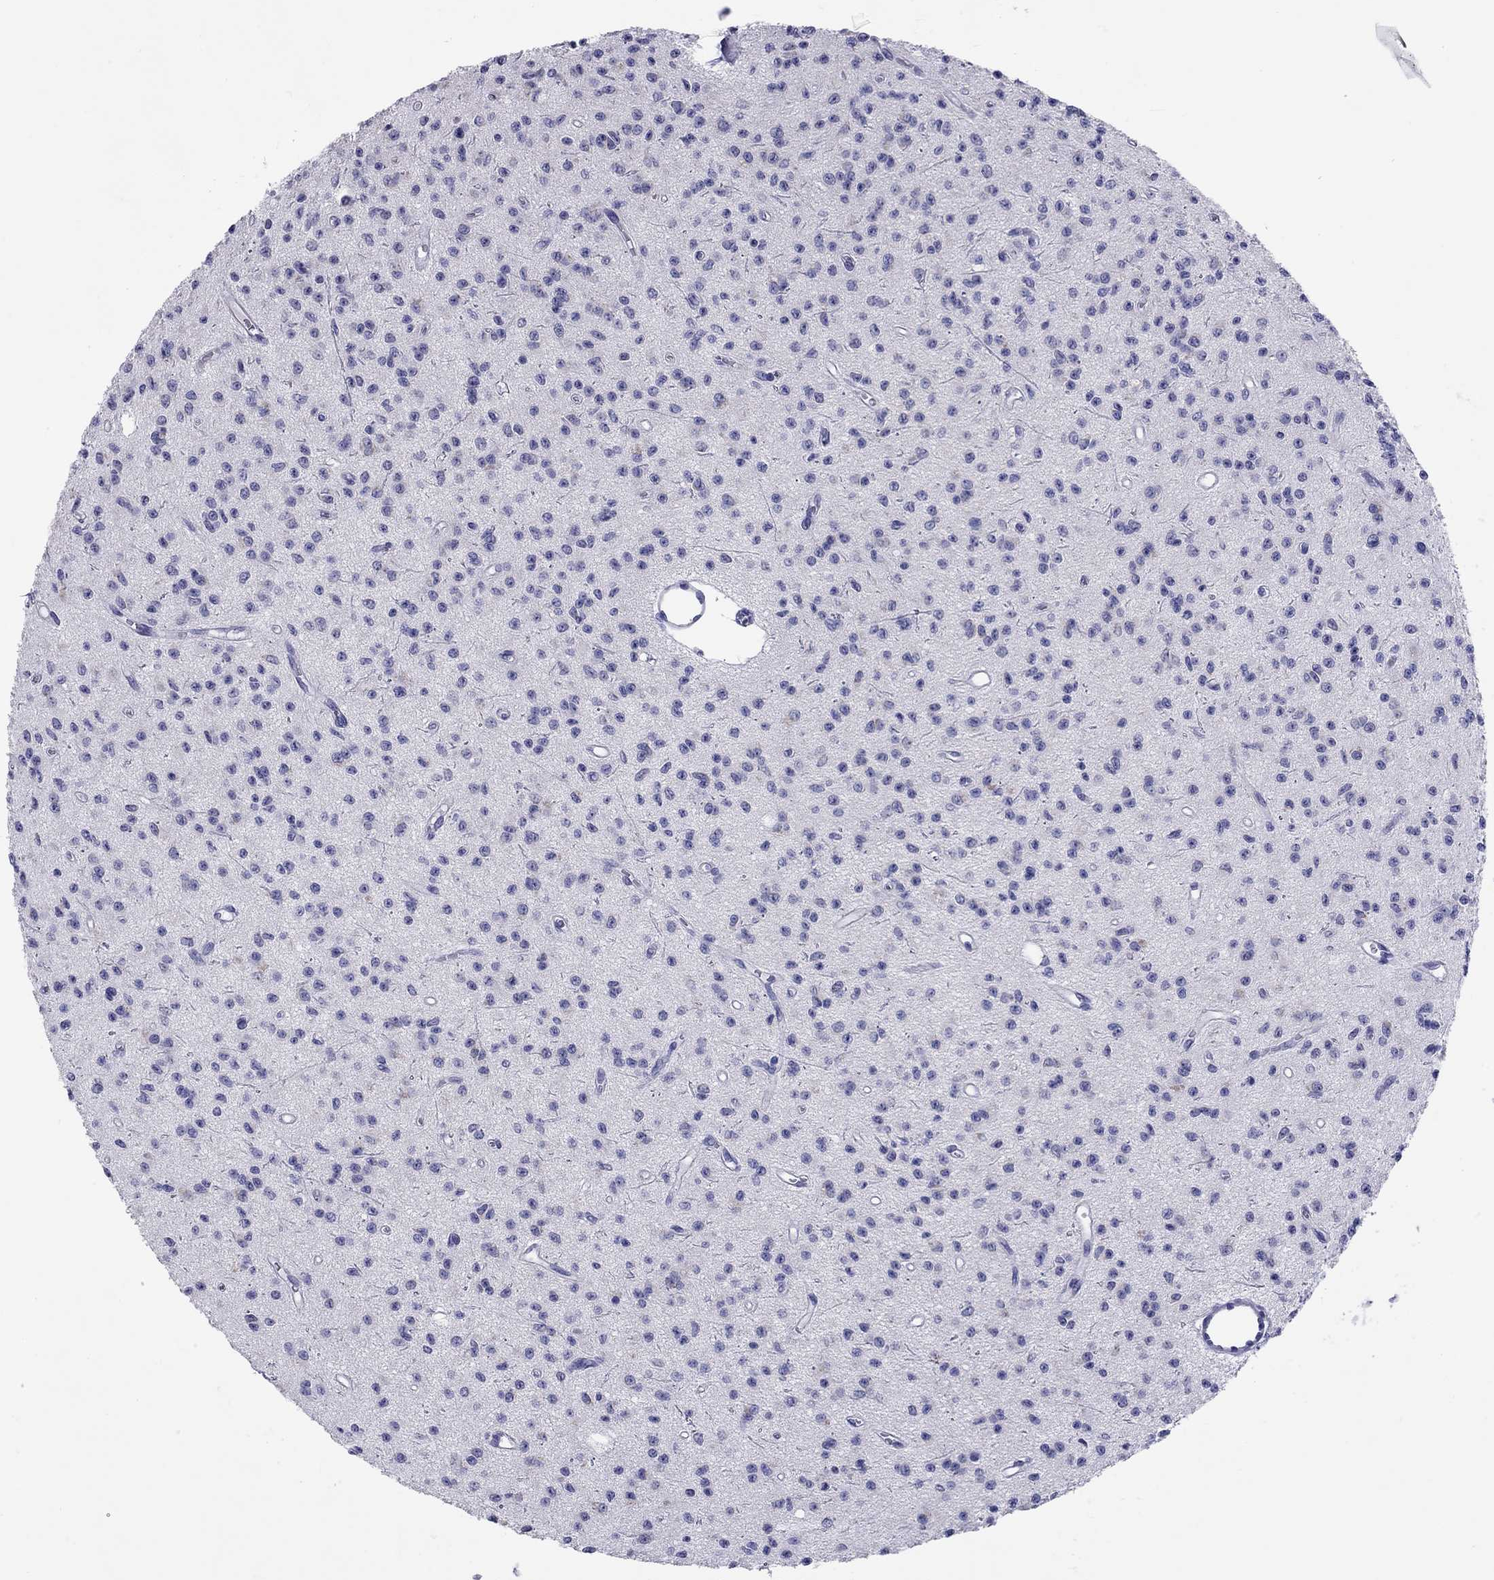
{"staining": {"intensity": "negative", "quantity": "none", "location": "none"}, "tissue": "glioma", "cell_type": "Tumor cells", "image_type": "cancer", "snomed": [{"axis": "morphology", "description": "Glioma, malignant, Low grade"}, {"axis": "topography", "description": "Brain"}], "caption": "DAB (3,3'-diaminobenzidine) immunohistochemical staining of human glioma displays no significant staining in tumor cells.", "gene": "COL9A1", "patient": {"sex": "female", "age": 45}}